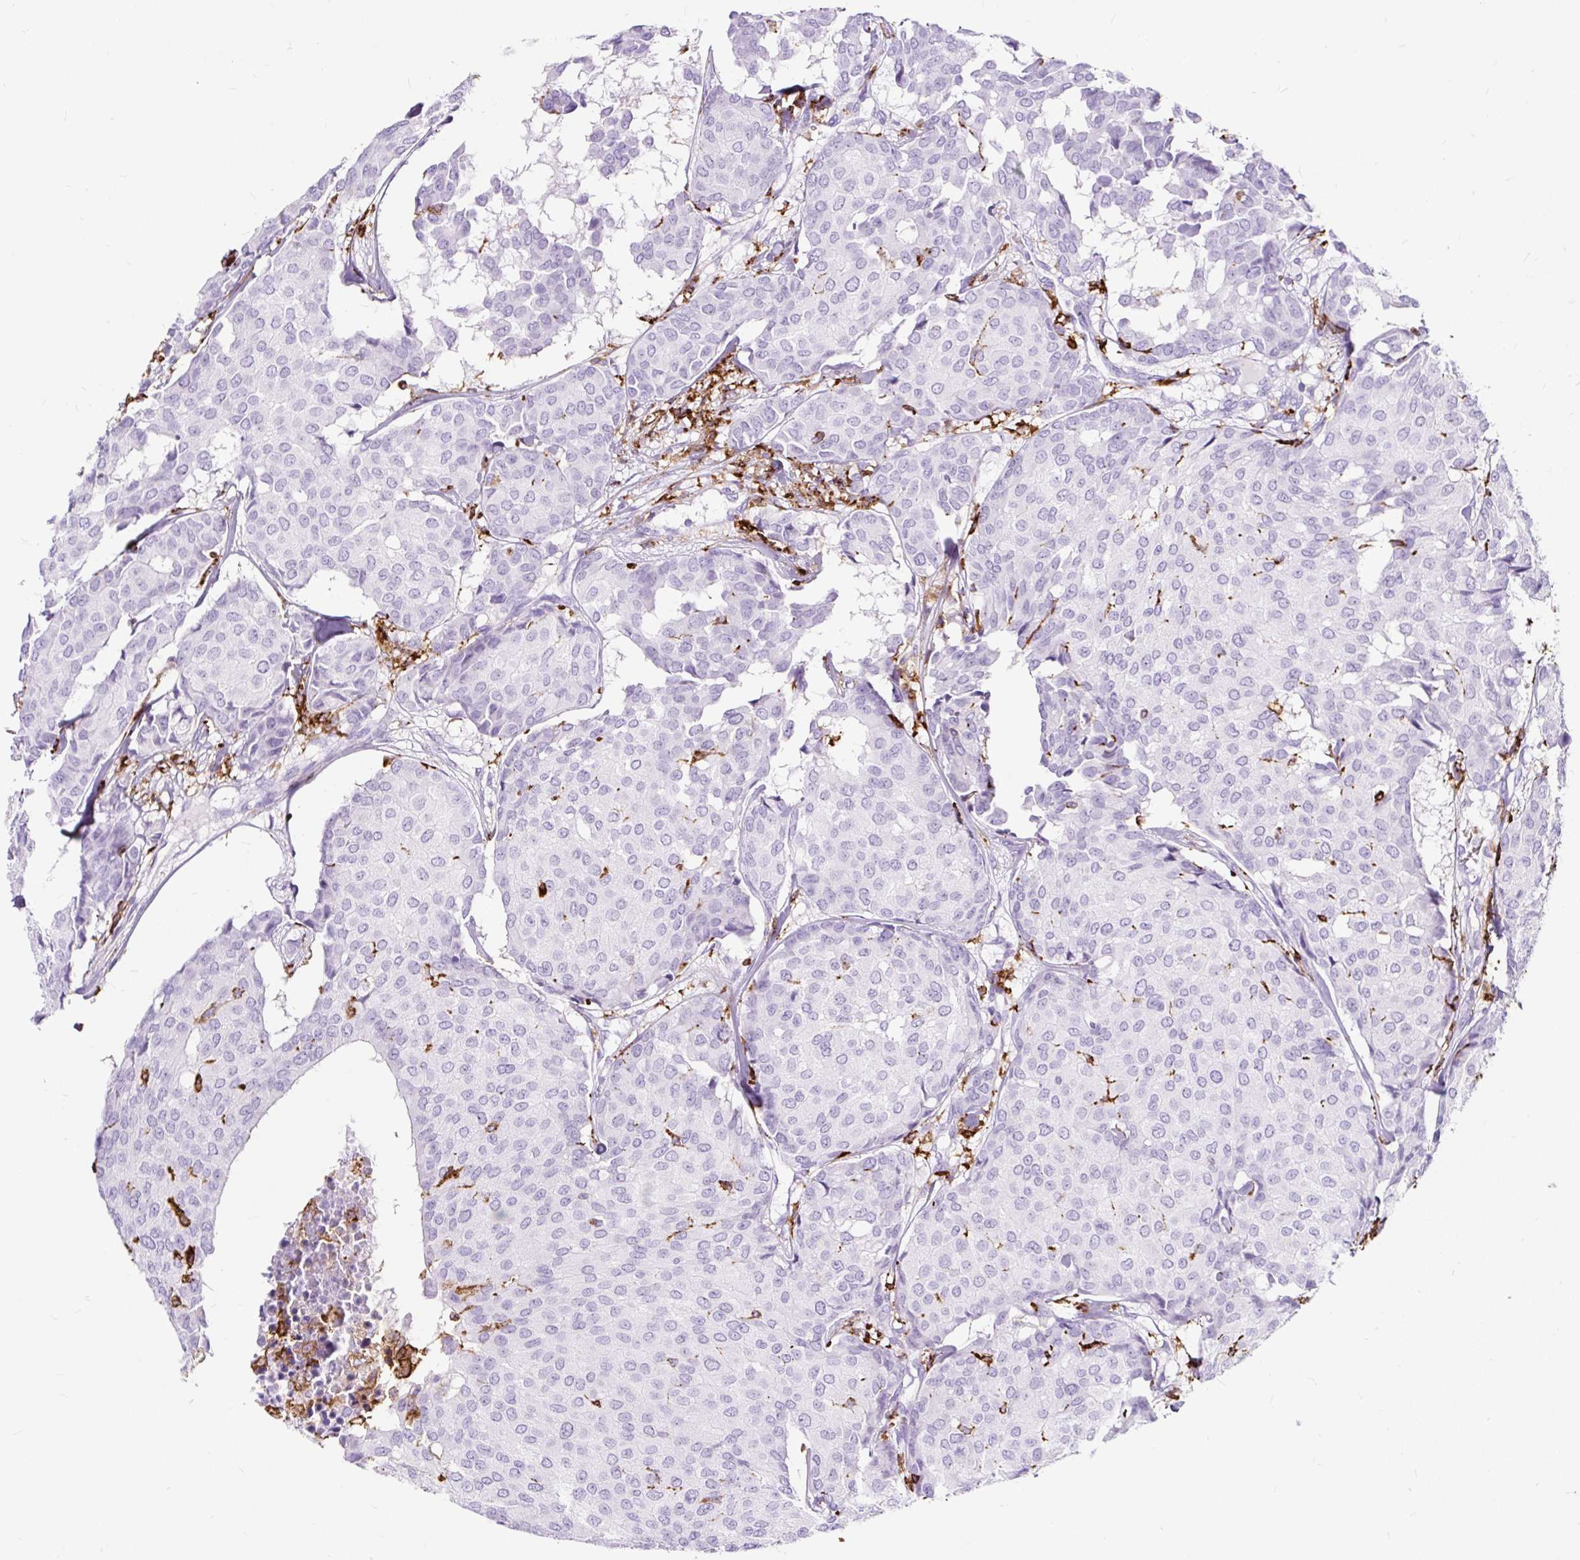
{"staining": {"intensity": "negative", "quantity": "none", "location": "none"}, "tissue": "breast cancer", "cell_type": "Tumor cells", "image_type": "cancer", "snomed": [{"axis": "morphology", "description": "Duct carcinoma"}, {"axis": "topography", "description": "Breast"}], "caption": "Immunohistochemistry (IHC) micrograph of neoplastic tissue: human infiltrating ductal carcinoma (breast) stained with DAB (3,3'-diaminobenzidine) demonstrates no significant protein expression in tumor cells. (DAB immunohistochemistry (IHC), high magnification).", "gene": "HLA-DRA", "patient": {"sex": "female", "age": 75}}